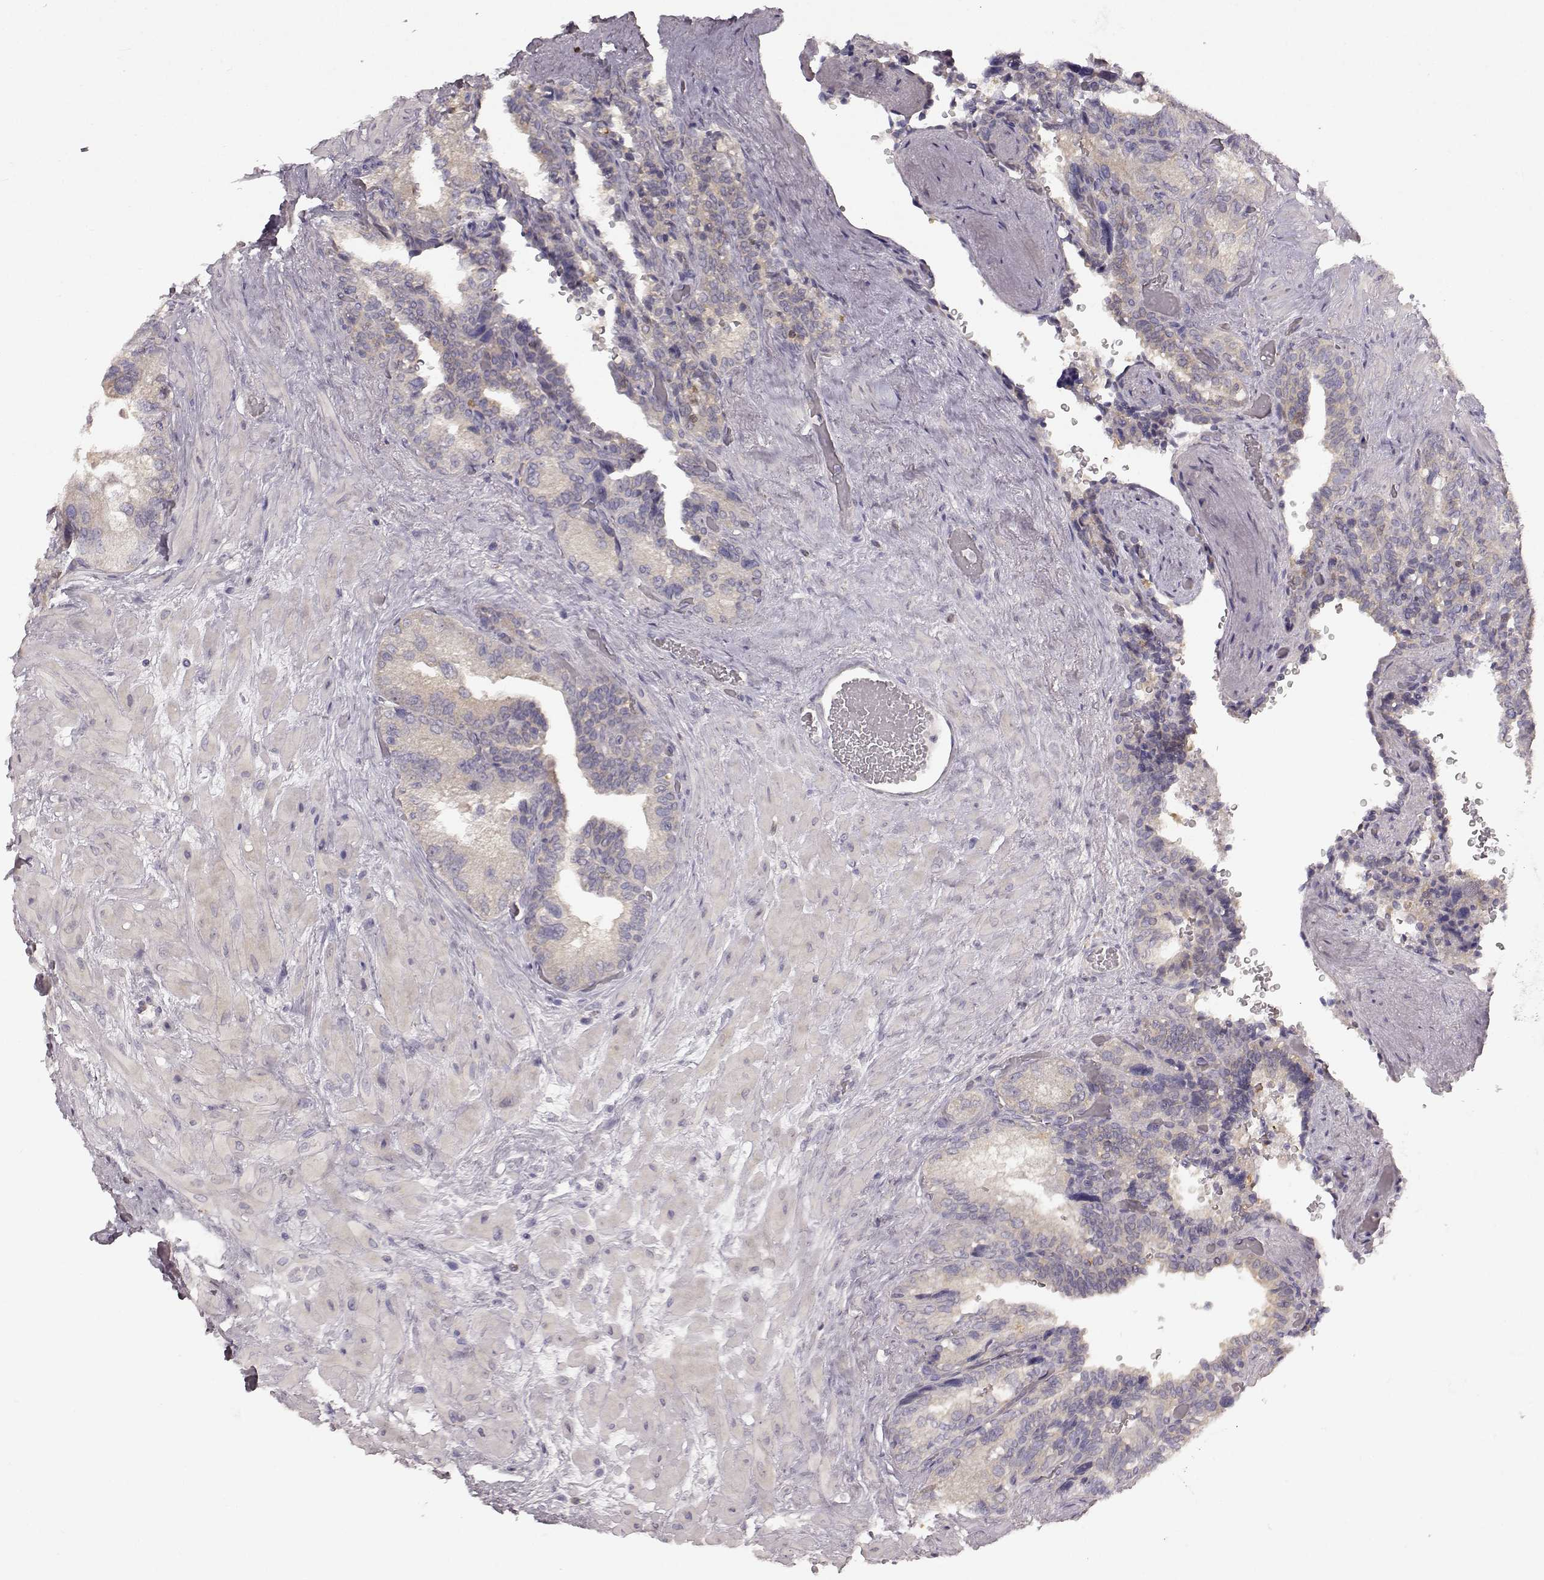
{"staining": {"intensity": "negative", "quantity": "none", "location": "none"}, "tissue": "seminal vesicle", "cell_type": "Glandular cells", "image_type": "normal", "snomed": [{"axis": "morphology", "description": "Normal tissue, NOS"}, {"axis": "topography", "description": "Seminal veicle"}], "caption": "Human seminal vesicle stained for a protein using immunohistochemistry (IHC) displays no staining in glandular cells.", "gene": "SPAG17", "patient": {"sex": "male", "age": 69}}